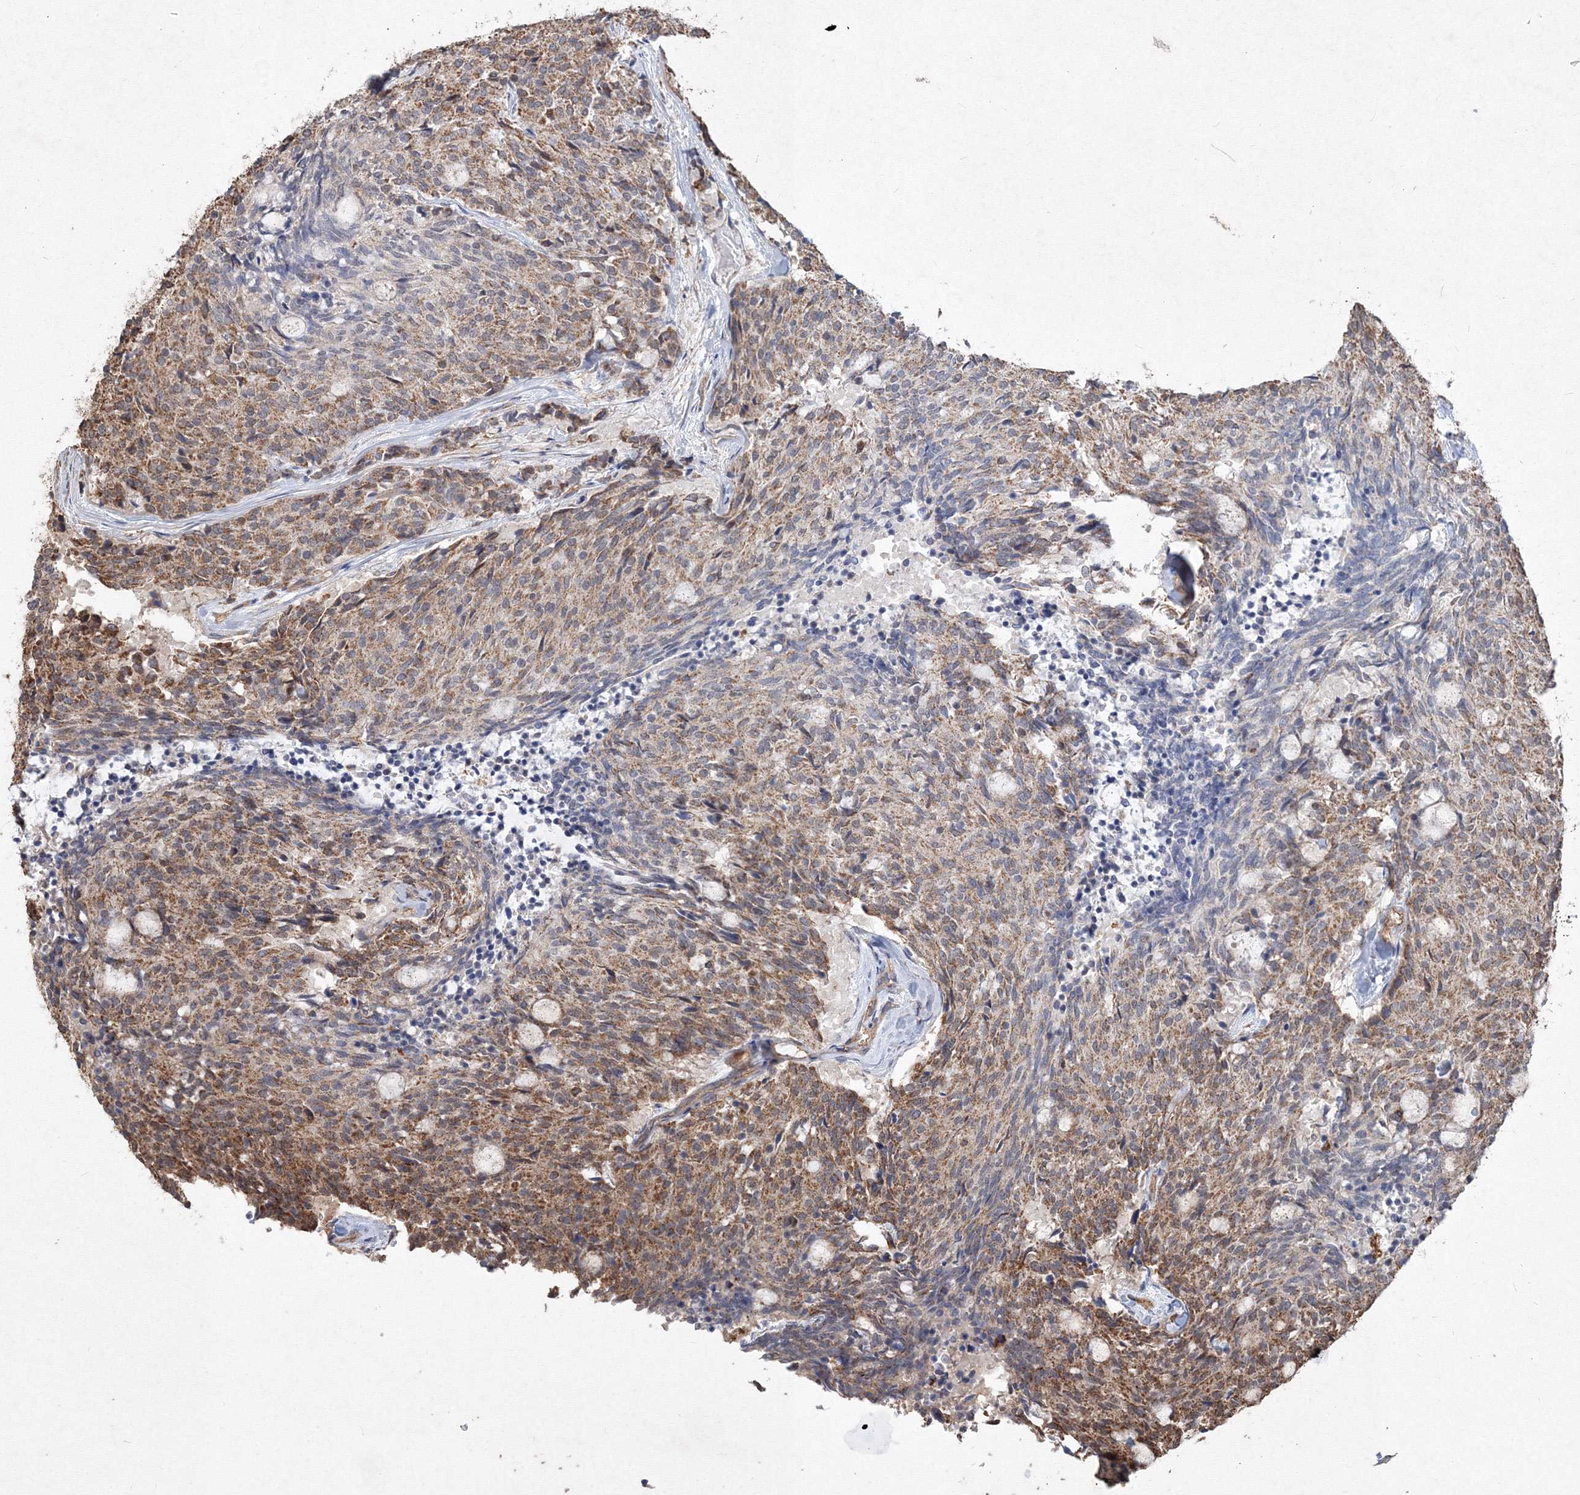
{"staining": {"intensity": "moderate", "quantity": "25%-75%", "location": "cytoplasmic/membranous"}, "tissue": "carcinoid", "cell_type": "Tumor cells", "image_type": "cancer", "snomed": [{"axis": "morphology", "description": "Carcinoid, malignant, NOS"}, {"axis": "topography", "description": "Pancreas"}], "caption": "Immunohistochemical staining of human carcinoid (malignant) reveals moderate cytoplasmic/membranous protein positivity in approximately 25%-75% of tumor cells.", "gene": "TMEM139", "patient": {"sex": "female", "age": 54}}